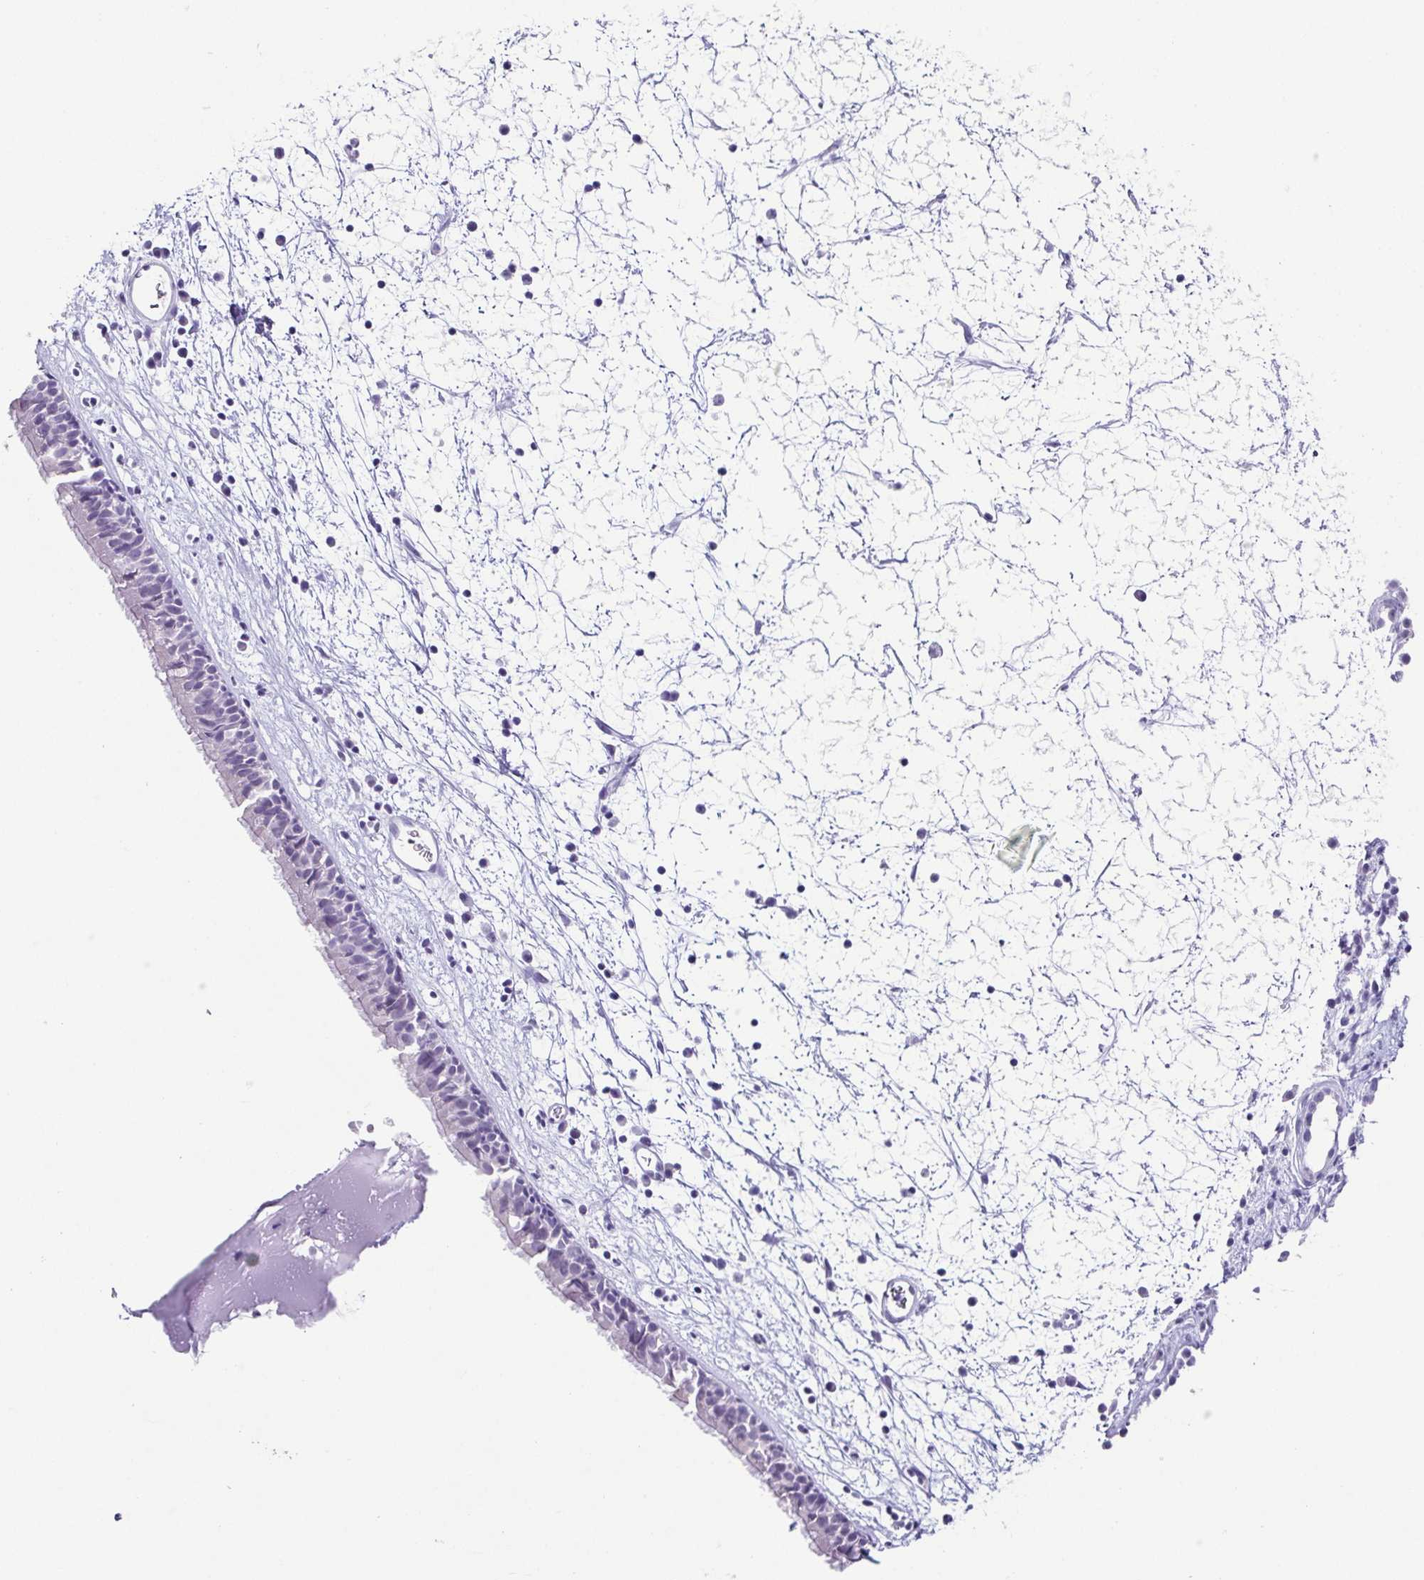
{"staining": {"intensity": "negative", "quantity": "none", "location": "none"}, "tissue": "nasopharynx", "cell_type": "Respiratory epithelial cells", "image_type": "normal", "snomed": [{"axis": "morphology", "description": "Normal tissue, NOS"}, {"axis": "topography", "description": "Nasopharynx"}], "caption": "Respiratory epithelial cells show no significant protein positivity in unremarkable nasopharynx.", "gene": "ESX1", "patient": {"sex": "male", "age": 24}}